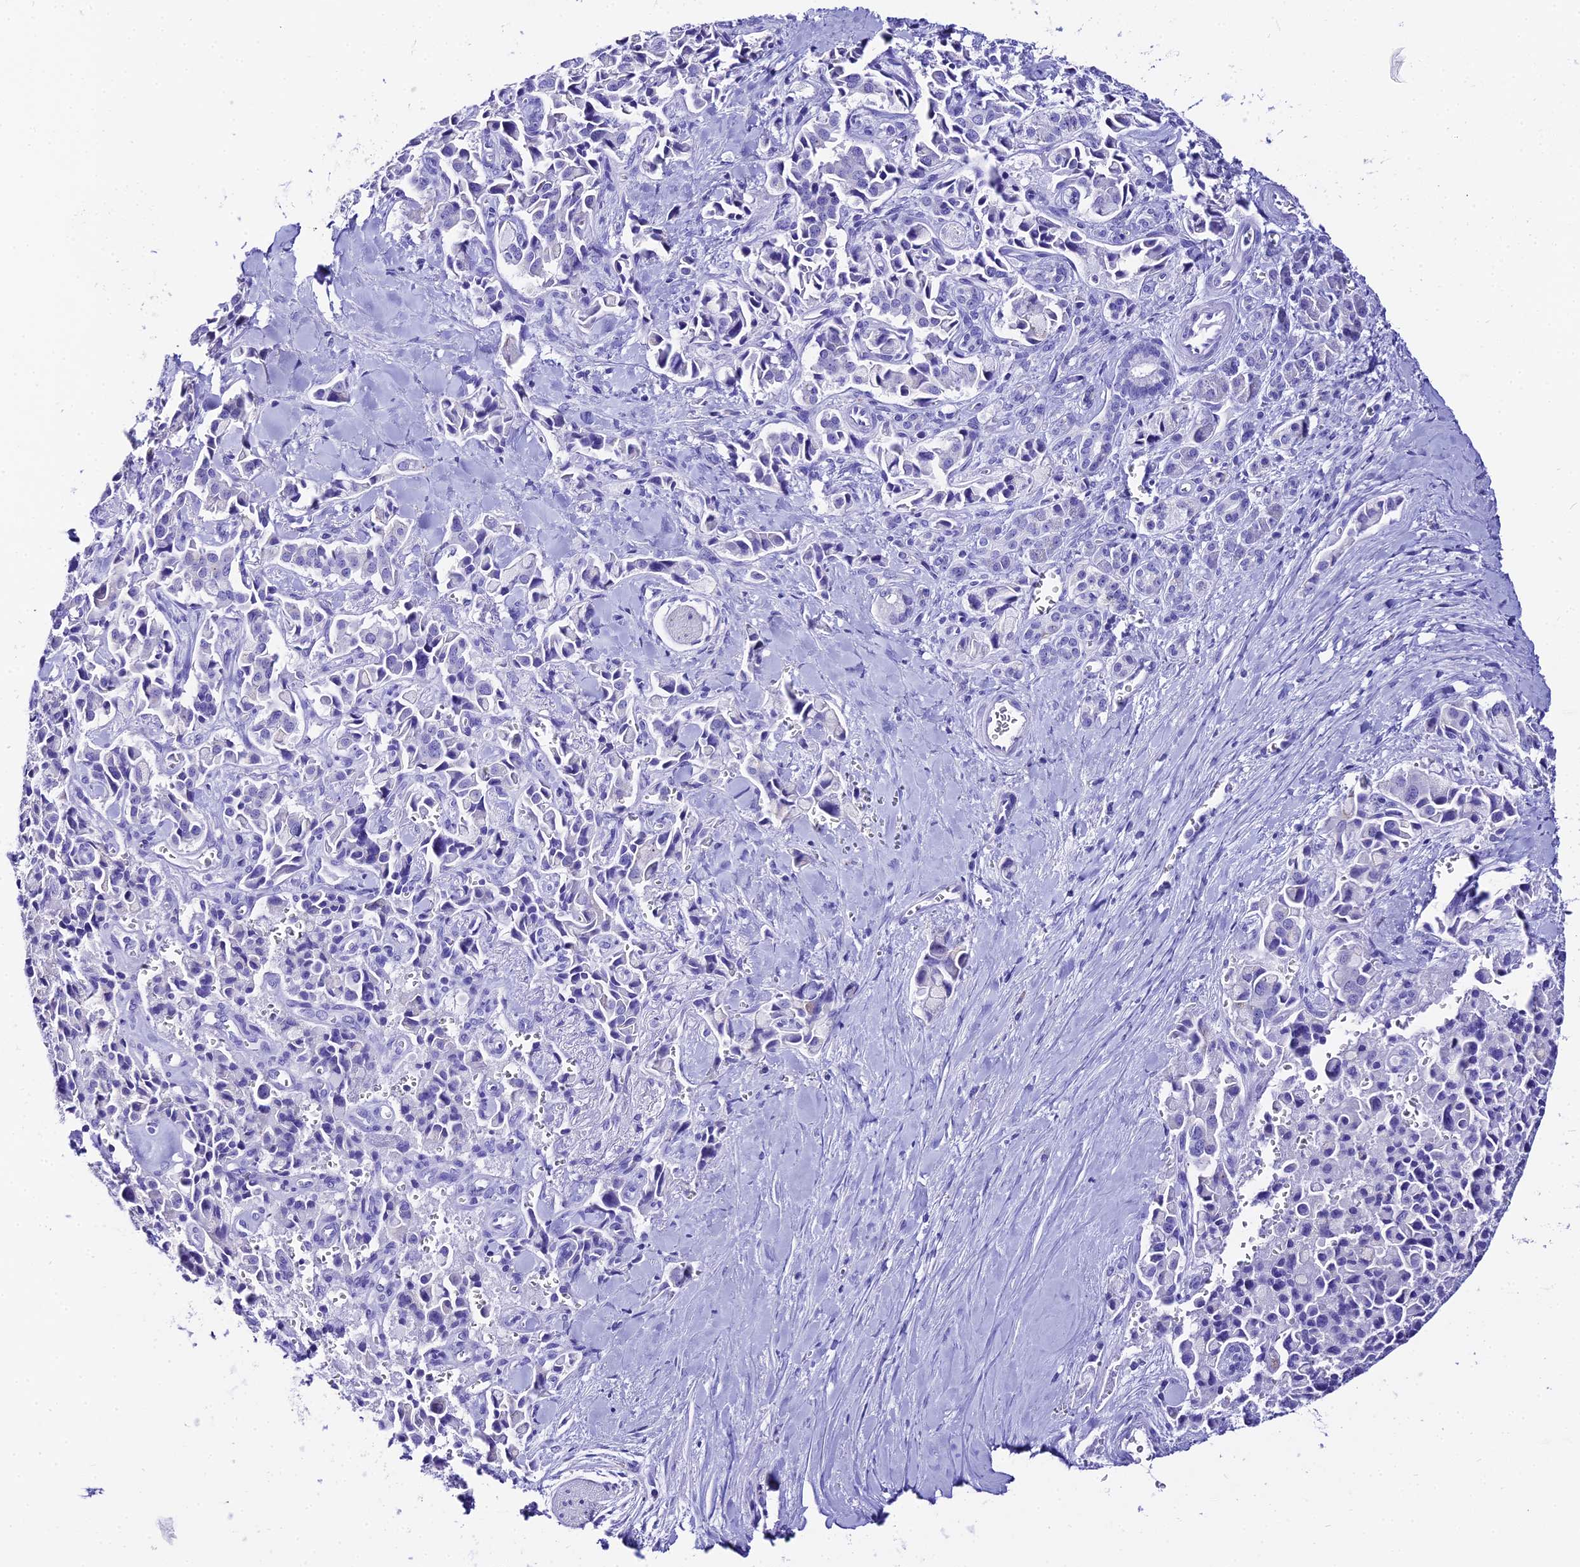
{"staining": {"intensity": "negative", "quantity": "none", "location": "none"}, "tissue": "pancreatic cancer", "cell_type": "Tumor cells", "image_type": "cancer", "snomed": [{"axis": "morphology", "description": "Adenocarcinoma, NOS"}, {"axis": "topography", "description": "Pancreas"}], "caption": "Tumor cells are negative for protein expression in human adenocarcinoma (pancreatic). Brightfield microscopy of IHC stained with DAB (3,3'-diaminobenzidine) (brown) and hematoxylin (blue), captured at high magnification.", "gene": "TRMT44", "patient": {"sex": "male", "age": 65}}